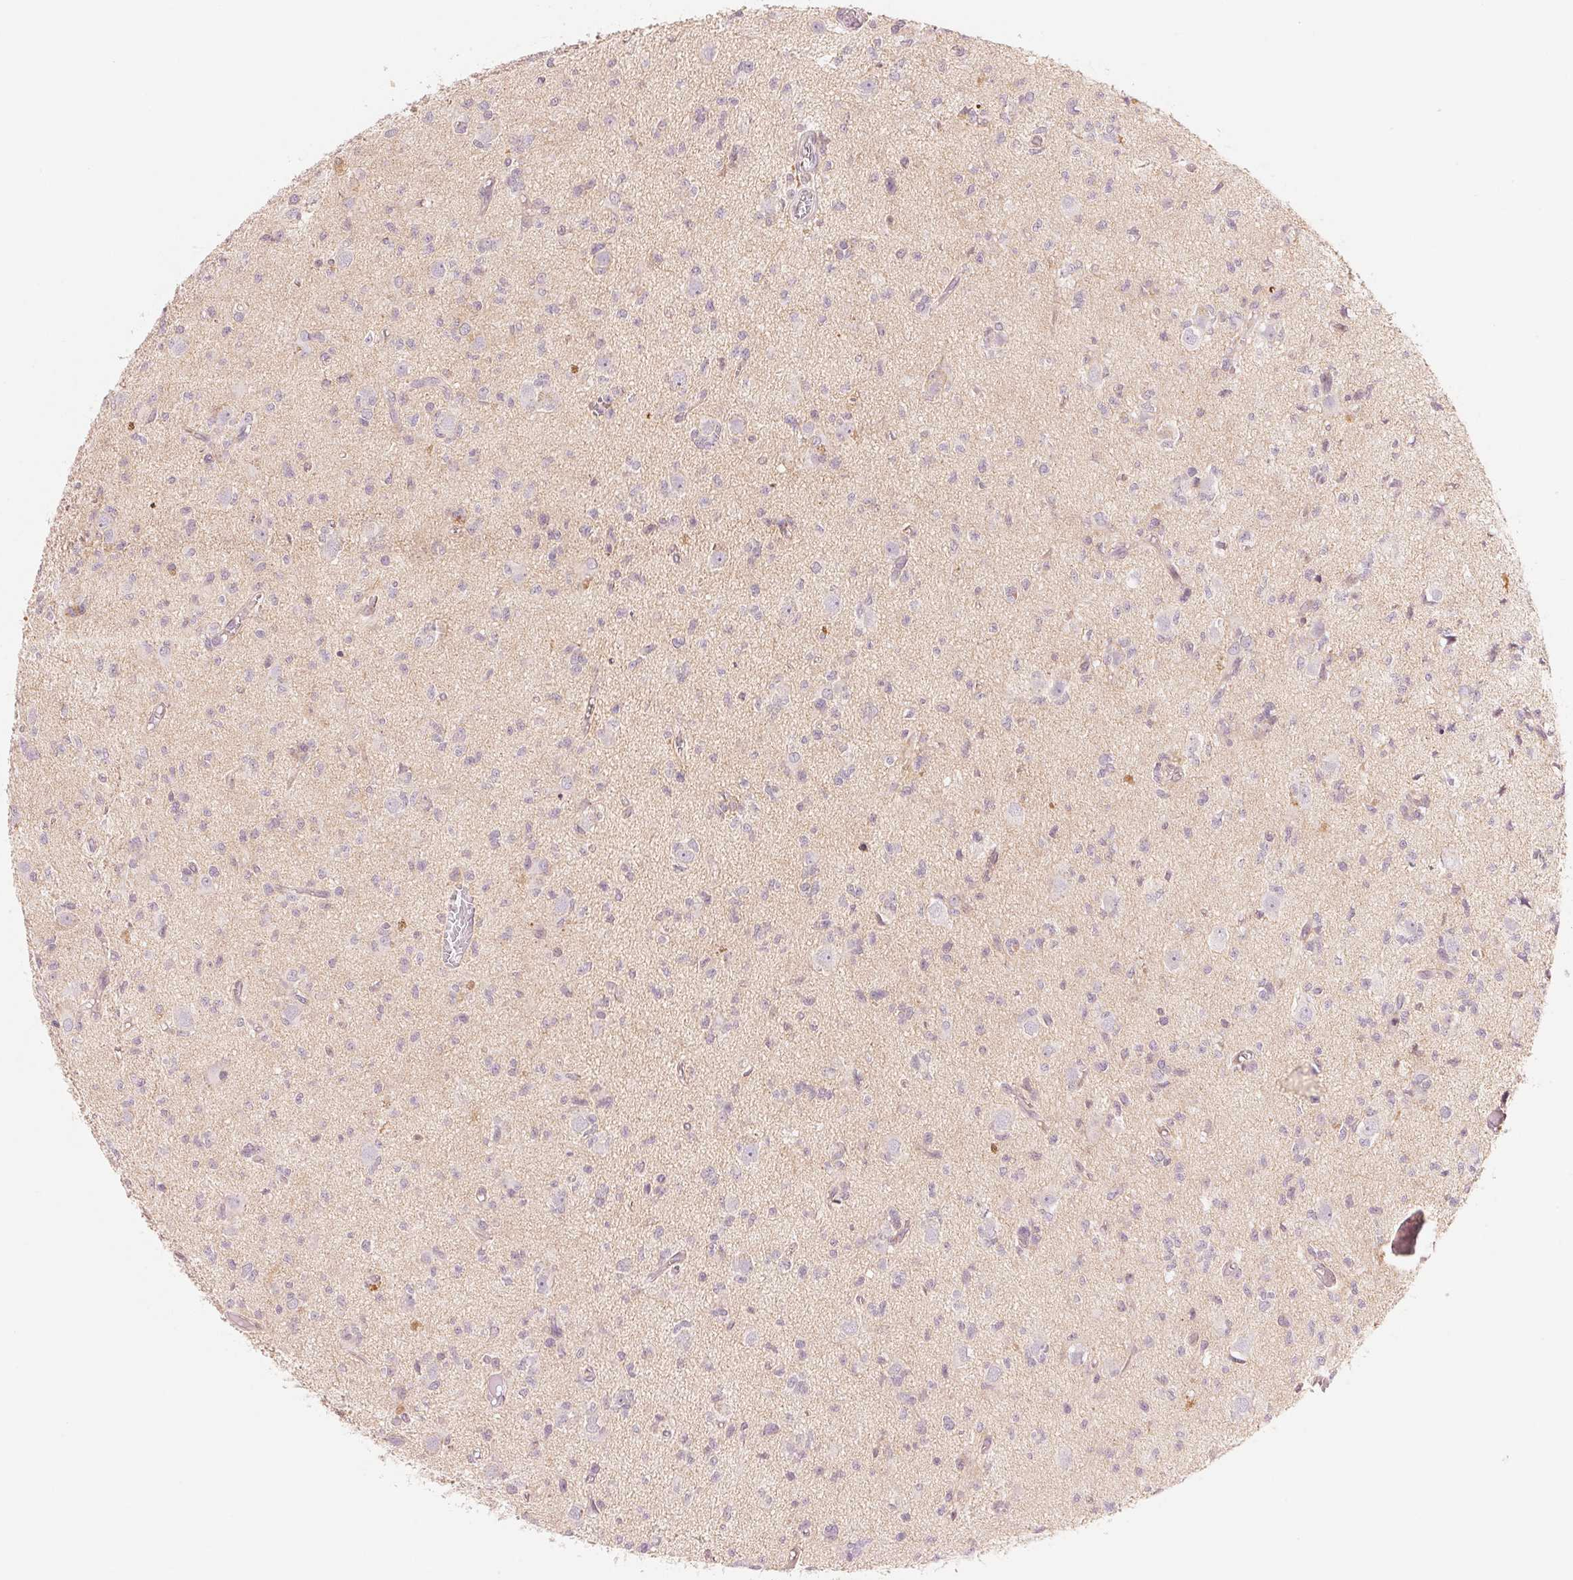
{"staining": {"intensity": "negative", "quantity": "none", "location": "none"}, "tissue": "glioma", "cell_type": "Tumor cells", "image_type": "cancer", "snomed": [{"axis": "morphology", "description": "Glioma, malignant, Low grade"}, {"axis": "topography", "description": "Brain"}], "caption": "Human malignant glioma (low-grade) stained for a protein using IHC exhibits no staining in tumor cells.", "gene": "SLC17A4", "patient": {"sex": "male", "age": 64}}